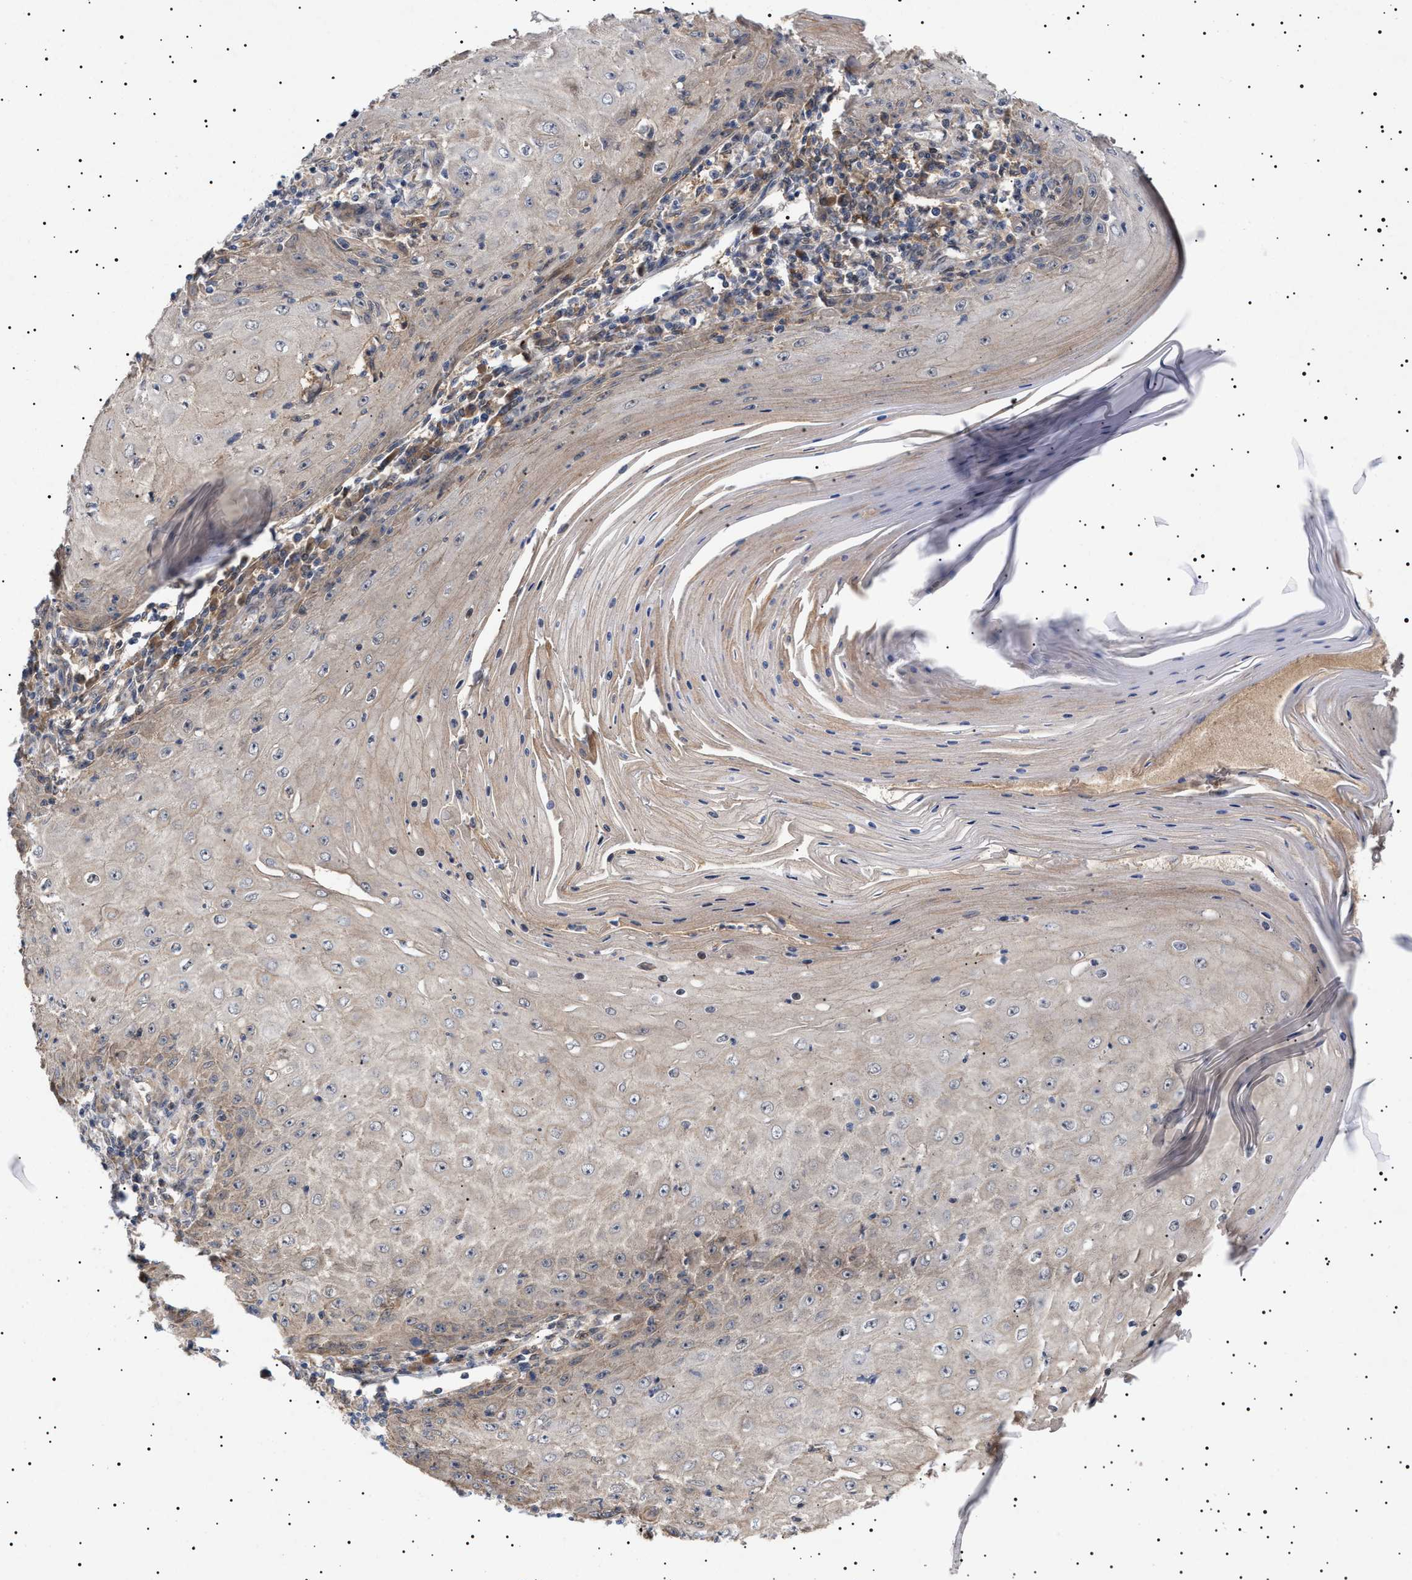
{"staining": {"intensity": "weak", "quantity": "<25%", "location": "cytoplasmic/membranous"}, "tissue": "skin cancer", "cell_type": "Tumor cells", "image_type": "cancer", "snomed": [{"axis": "morphology", "description": "Squamous cell carcinoma, NOS"}, {"axis": "topography", "description": "Skin"}], "caption": "This is a histopathology image of immunohistochemistry staining of skin cancer, which shows no positivity in tumor cells. Brightfield microscopy of immunohistochemistry stained with DAB (3,3'-diaminobenzidine) (brown) and hematoxylin (blue), captured at high magnification.", "gene": "NPLOC4", "patient": {"sex": "female", "age": 73}}